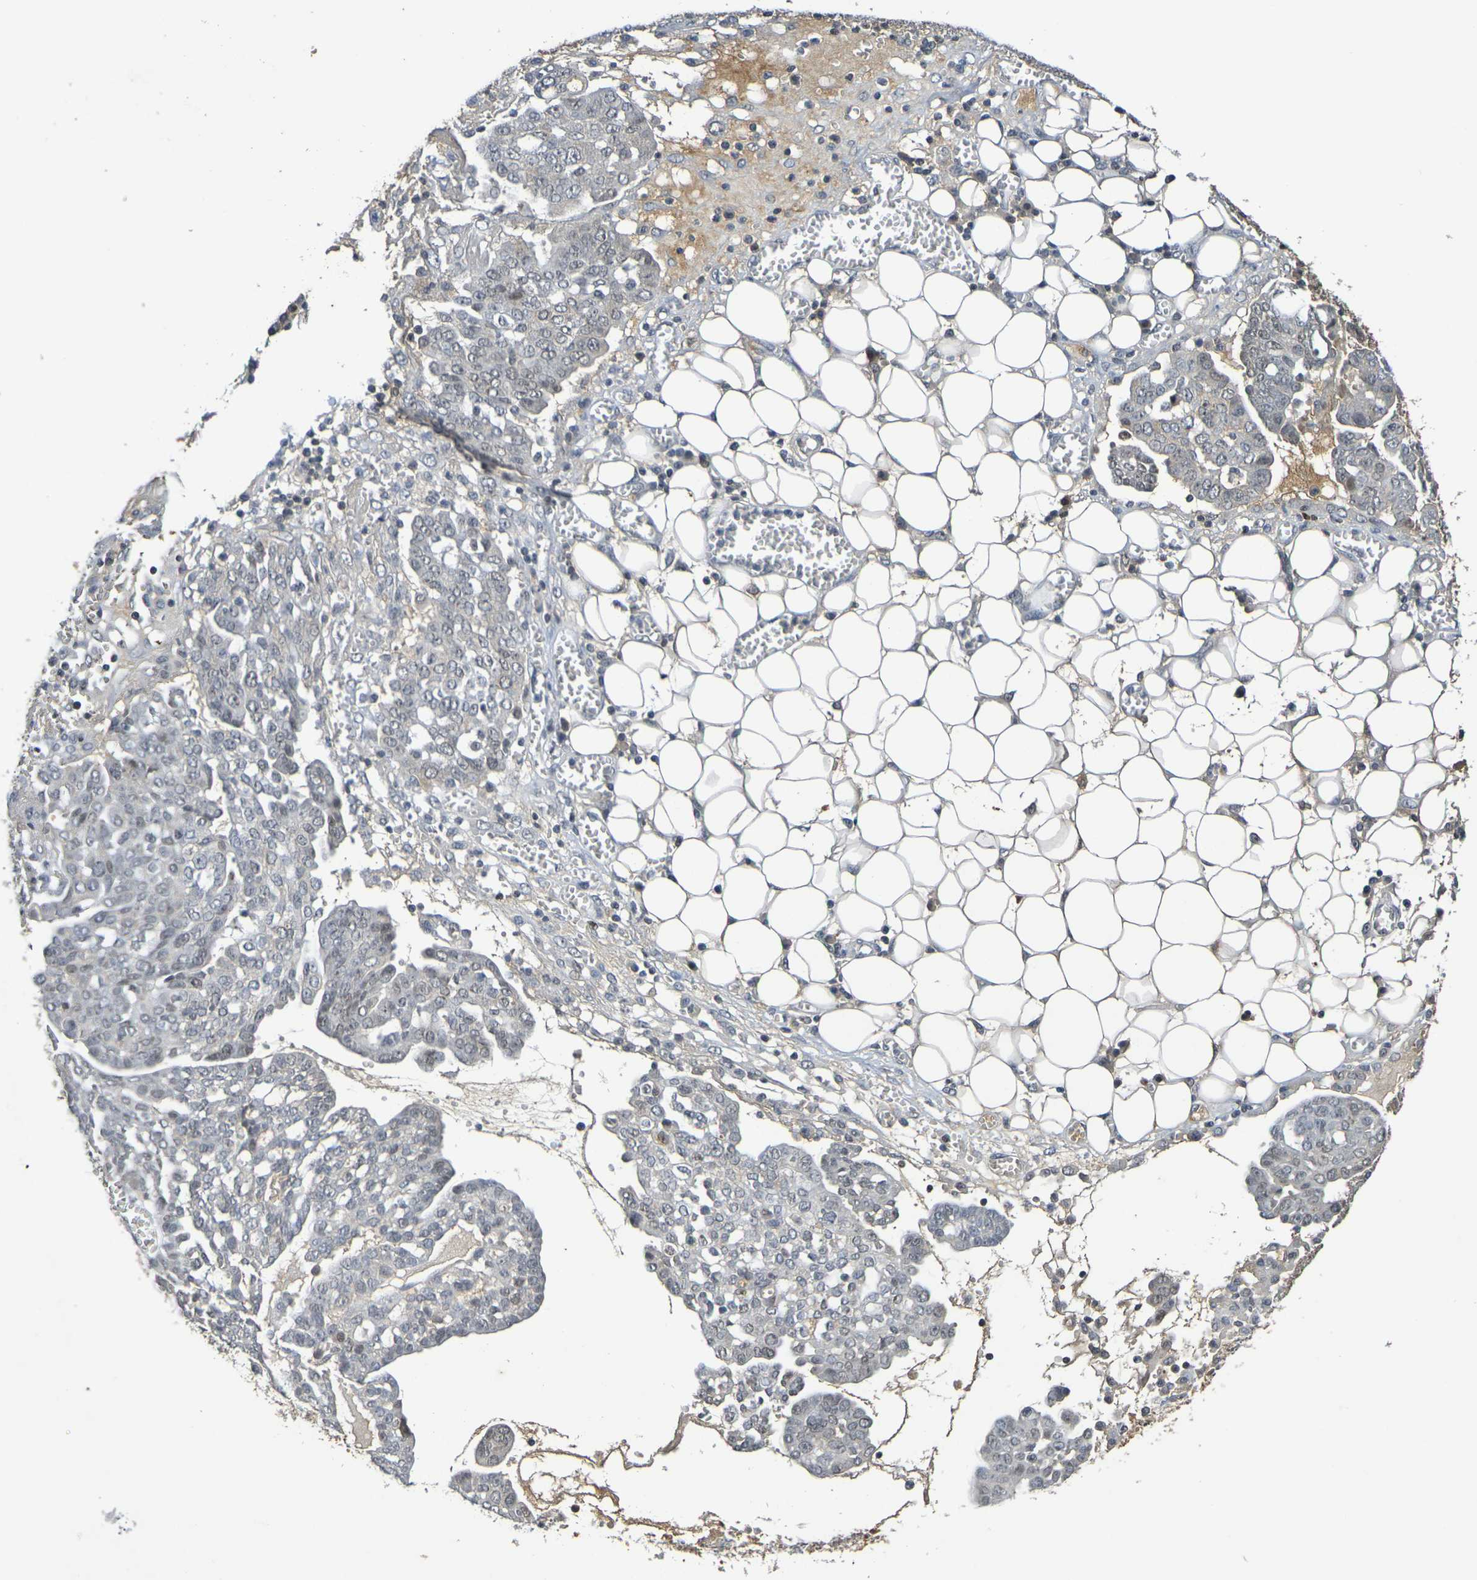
{"staining": {"intensity": "negative", "quantity": "none", "location": "none"}, "tissue": "ovarian cancer", "cell_type": "Tumor cells", "image_type": "cancer", "snomed": [{"axis": "morphology", "description": "Cystadenocarcinoma, serous, NOS"}, {"axis": "topography", "description": "Soft tissue"}, {"axis": "topography", "description": "Ovary"}], "caption": "This is an immunohistochemistry (IHC) histopathology image of human ovarian cancer (serous cystadenocarcinoma). There is no expression in tumor cells.", "gene": "TERF2", "patient": {"sex": "female", "age": 57}}